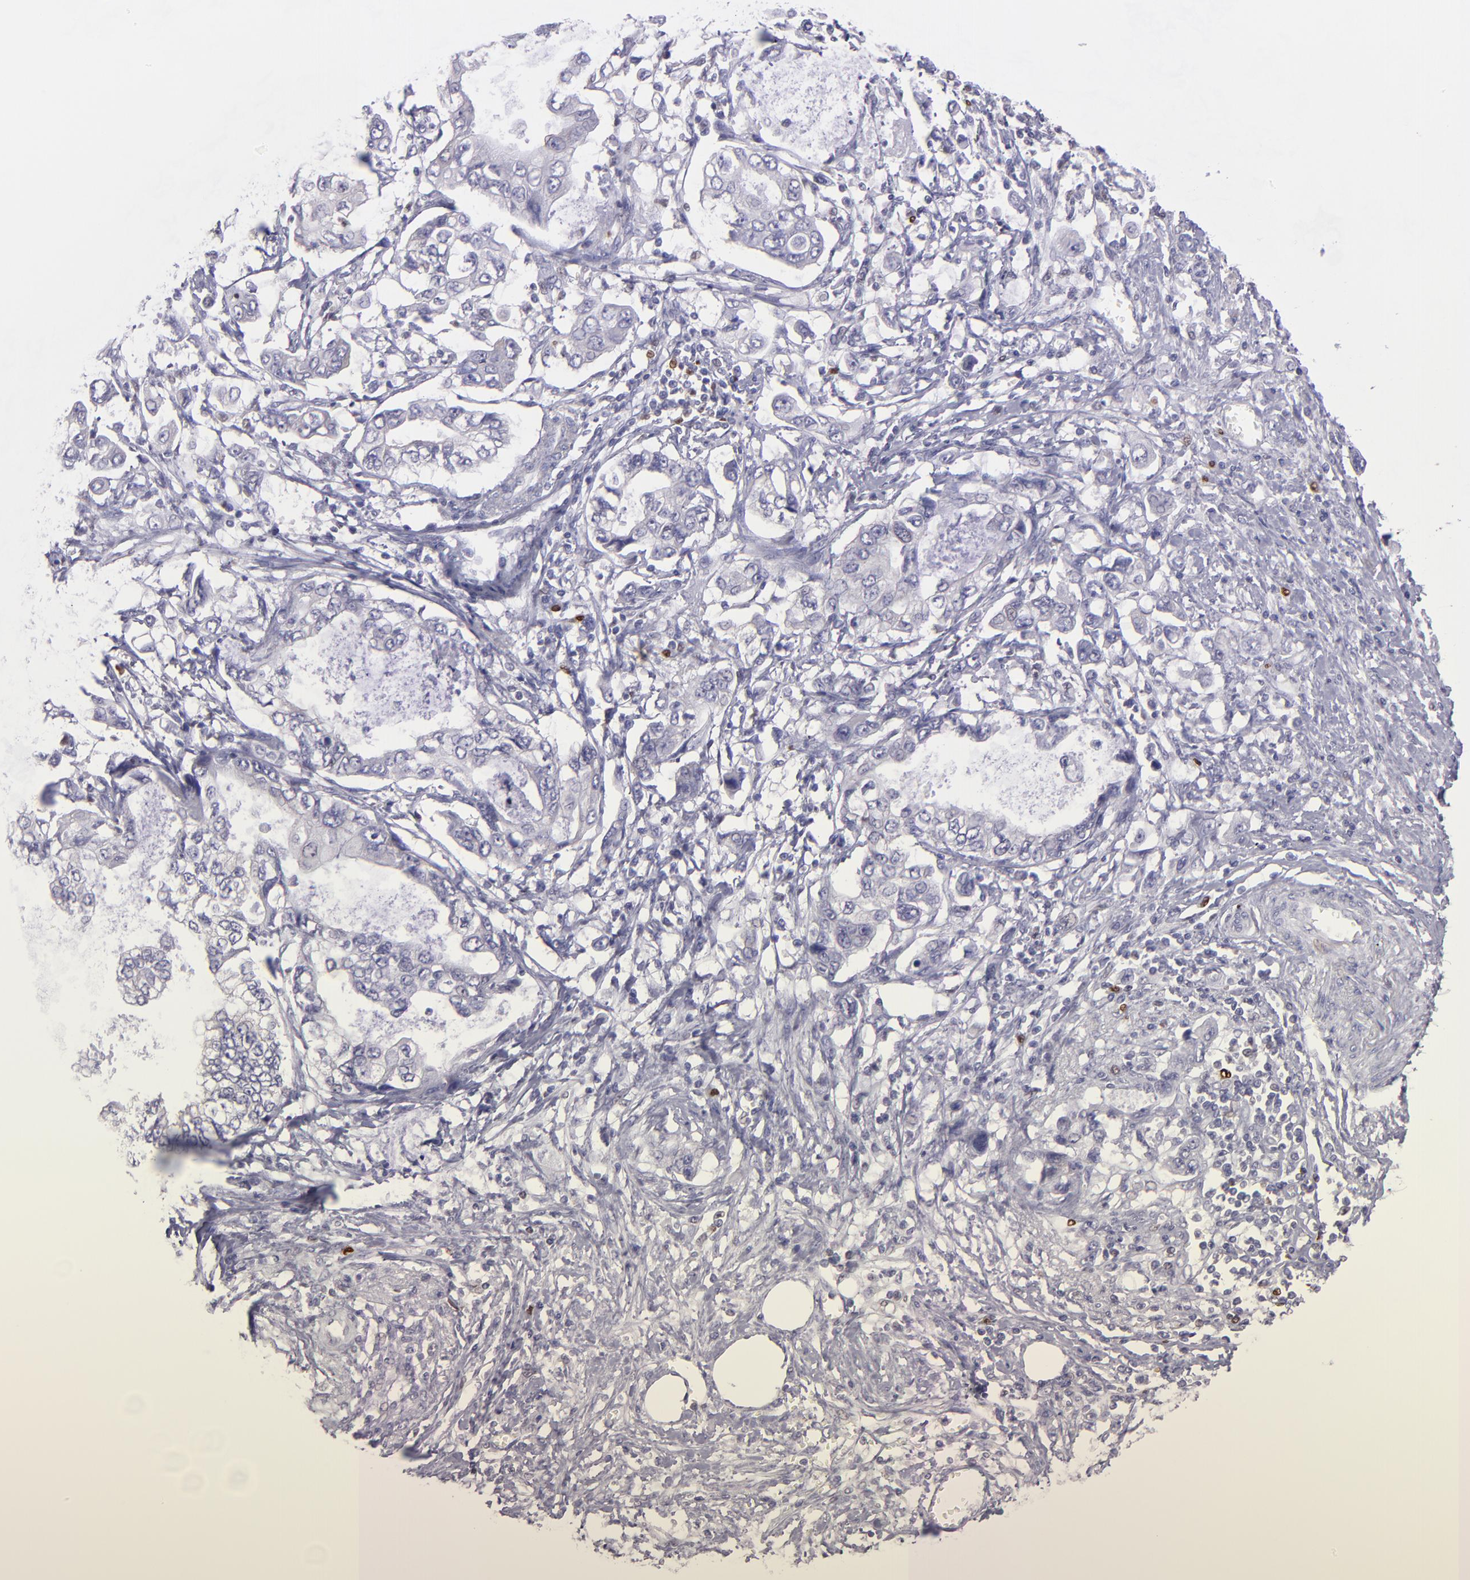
{"staining": {"intensity": "negative", "quantity": "none", "location": "none"}, "tissue": "stomach cancer", "cell_type": "Tumor cells", "image_type": "cancer", "snomed": [{"axis": "morphology", "description": "Adenocarcinoma, NOS"}, {"axis": "topography", "description": "Pancreas"}, {"axis": "topography", "description": "Stomach, upper"}], "caption": "Tumor cells show no significant expression in stomach cancer (adenocarcinoma). (Stains: DAB immunohistochemistry with hematoxylin counter stain, Microscopy: brightfield microscopy at high magnification).", "gene": "IRF8", "patient": {"sex": "male", "age": 77}}